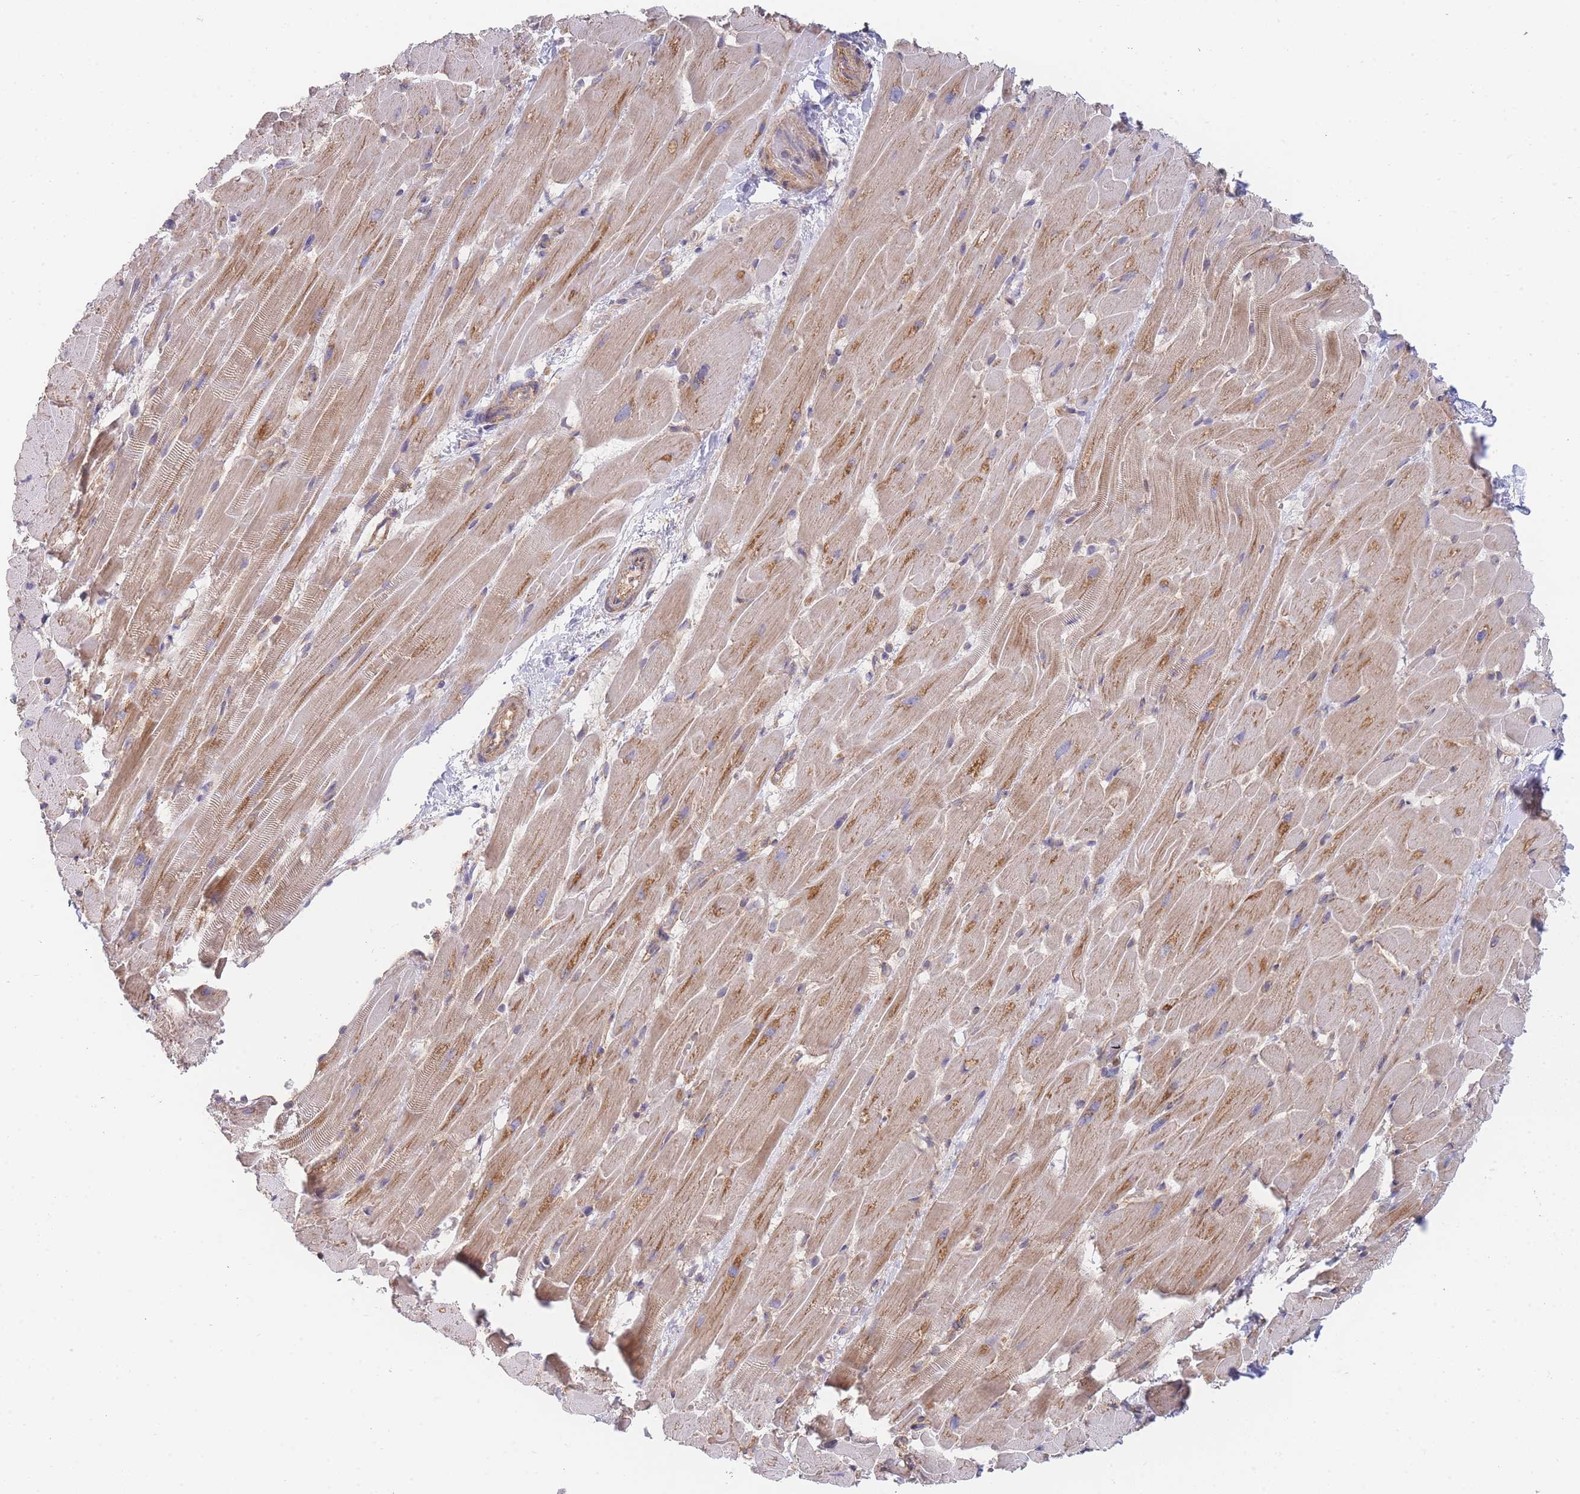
{"staining": {"intensity": "moderate", "quantity": "25%-75%", "location": "cytoplasmic/membranous"}, "tissue": "heart muscle", "cell_type": "Cardiomyocytes", "image_type": "normal", "snomed": [{"axis": "morphology", "description": "Normal tissue, NOS"}, {"axis": "topography", "description": "Heart"}], "caption": "High-magnification brightfield microscopy of unremarkable heart muscle stained with DAB (3,3'-diaminobenzidine) (brown) and counterstained with hematoxylin (blue). cardiomyocytes exhibit moderate cytoplasmic/membranous expression is identified in about25%-75% of cells. (Brightfield microscopy of DAB IHC at high magnification).", "gene": "MRPS18B", "patient": {"sex": "male", "age": 37}}